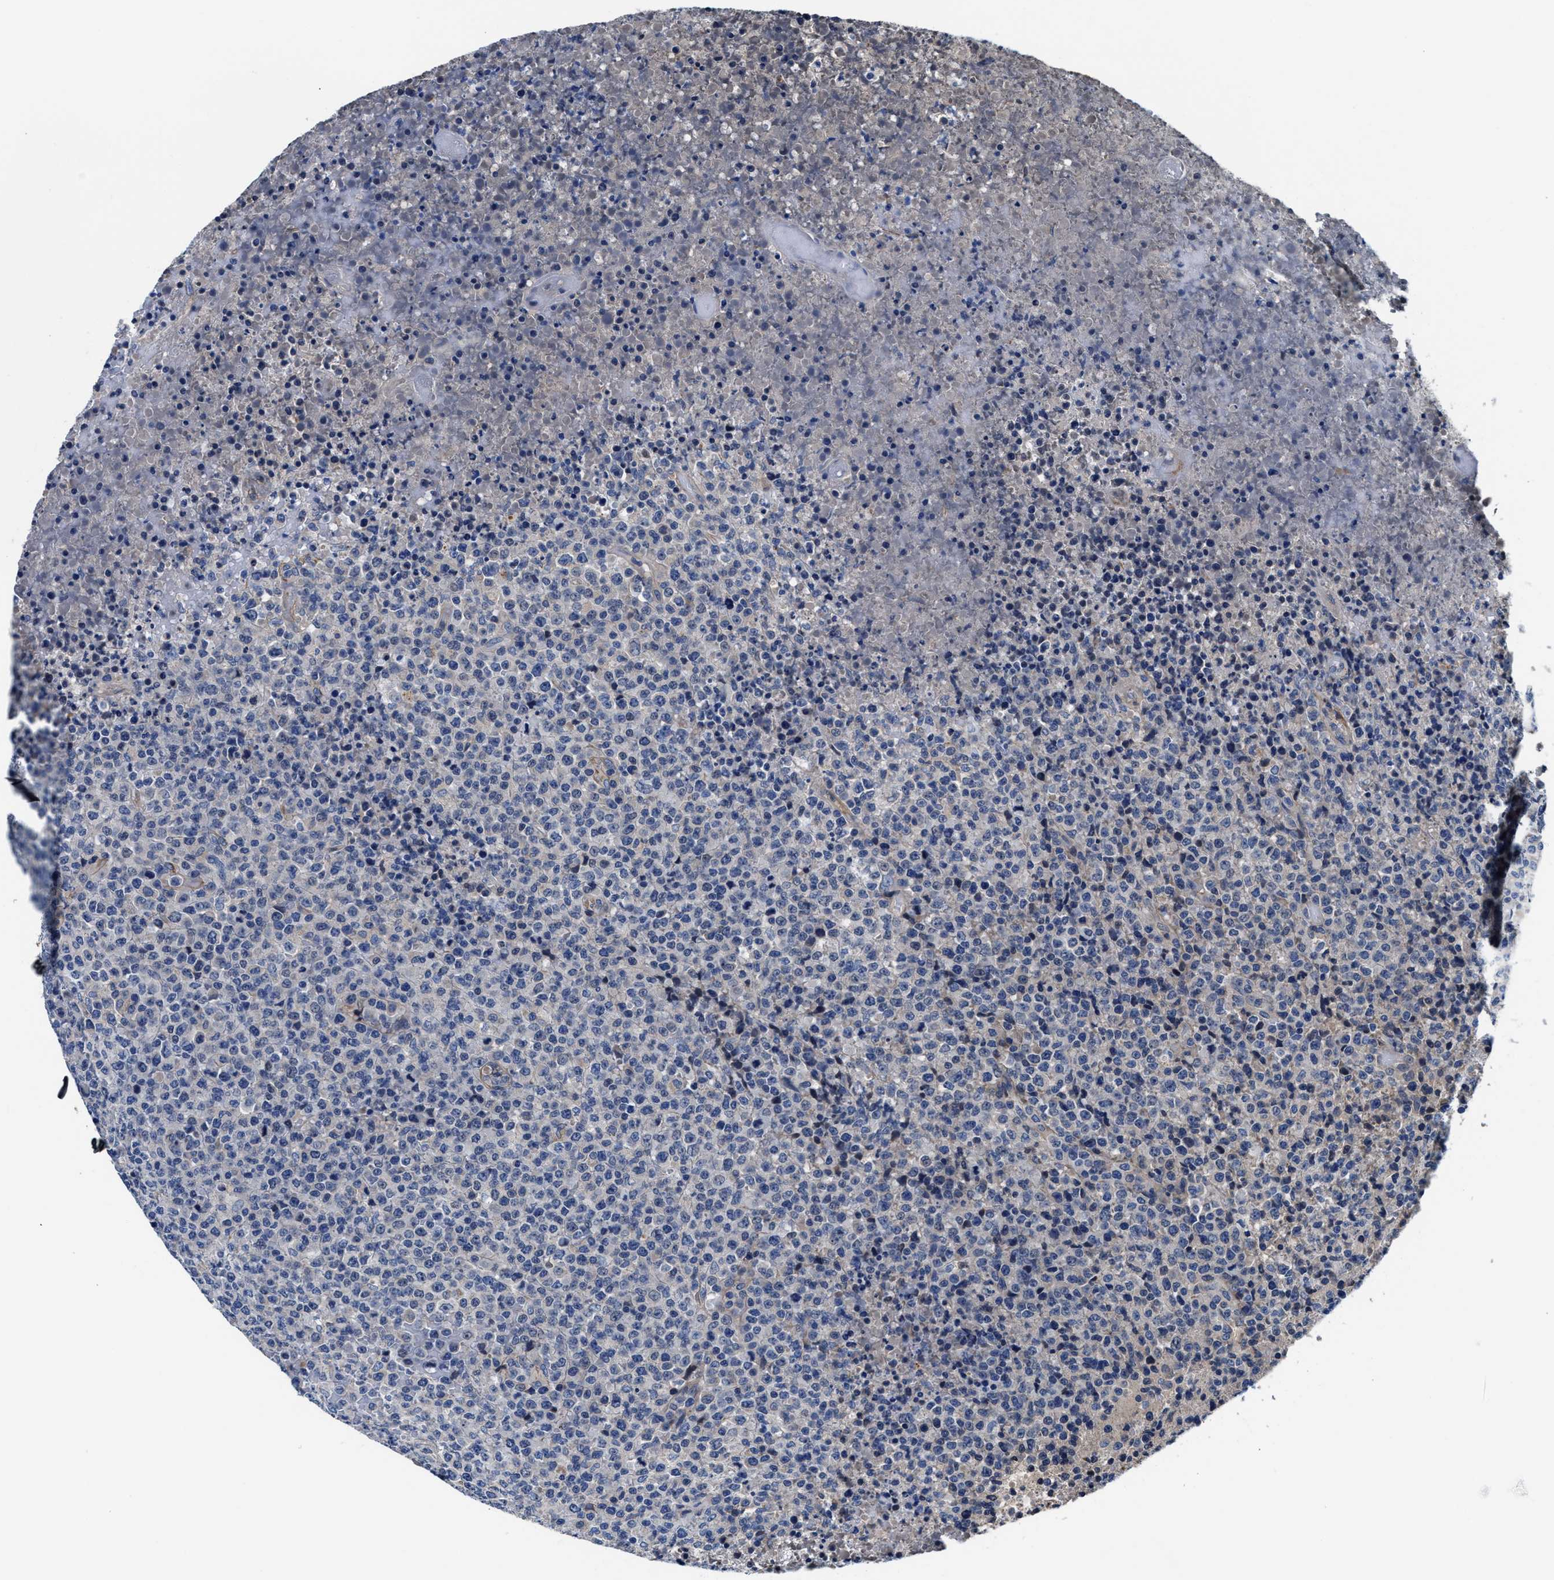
{"staining": {"intensity": "negative", "quantity": "none", "location": "none"}, "tissue": "lymphoma", "cell_type": "Tumor cells", "image_type": "cancer", "snomed": [{"axis": "morphology", "description": "Malignant lymphoma, non-Hodgkin's type, High grade"}, {"axis": "topography", "description": "Lymph node"}], "caption": "Human malignant lymphoma, non-Hodgkin's type (high-grade) stained for a protein using IHC demonstrates no positivity in tumor cells.", "gene": "PARG", "patient": {"sex": "male", "age": 13}}